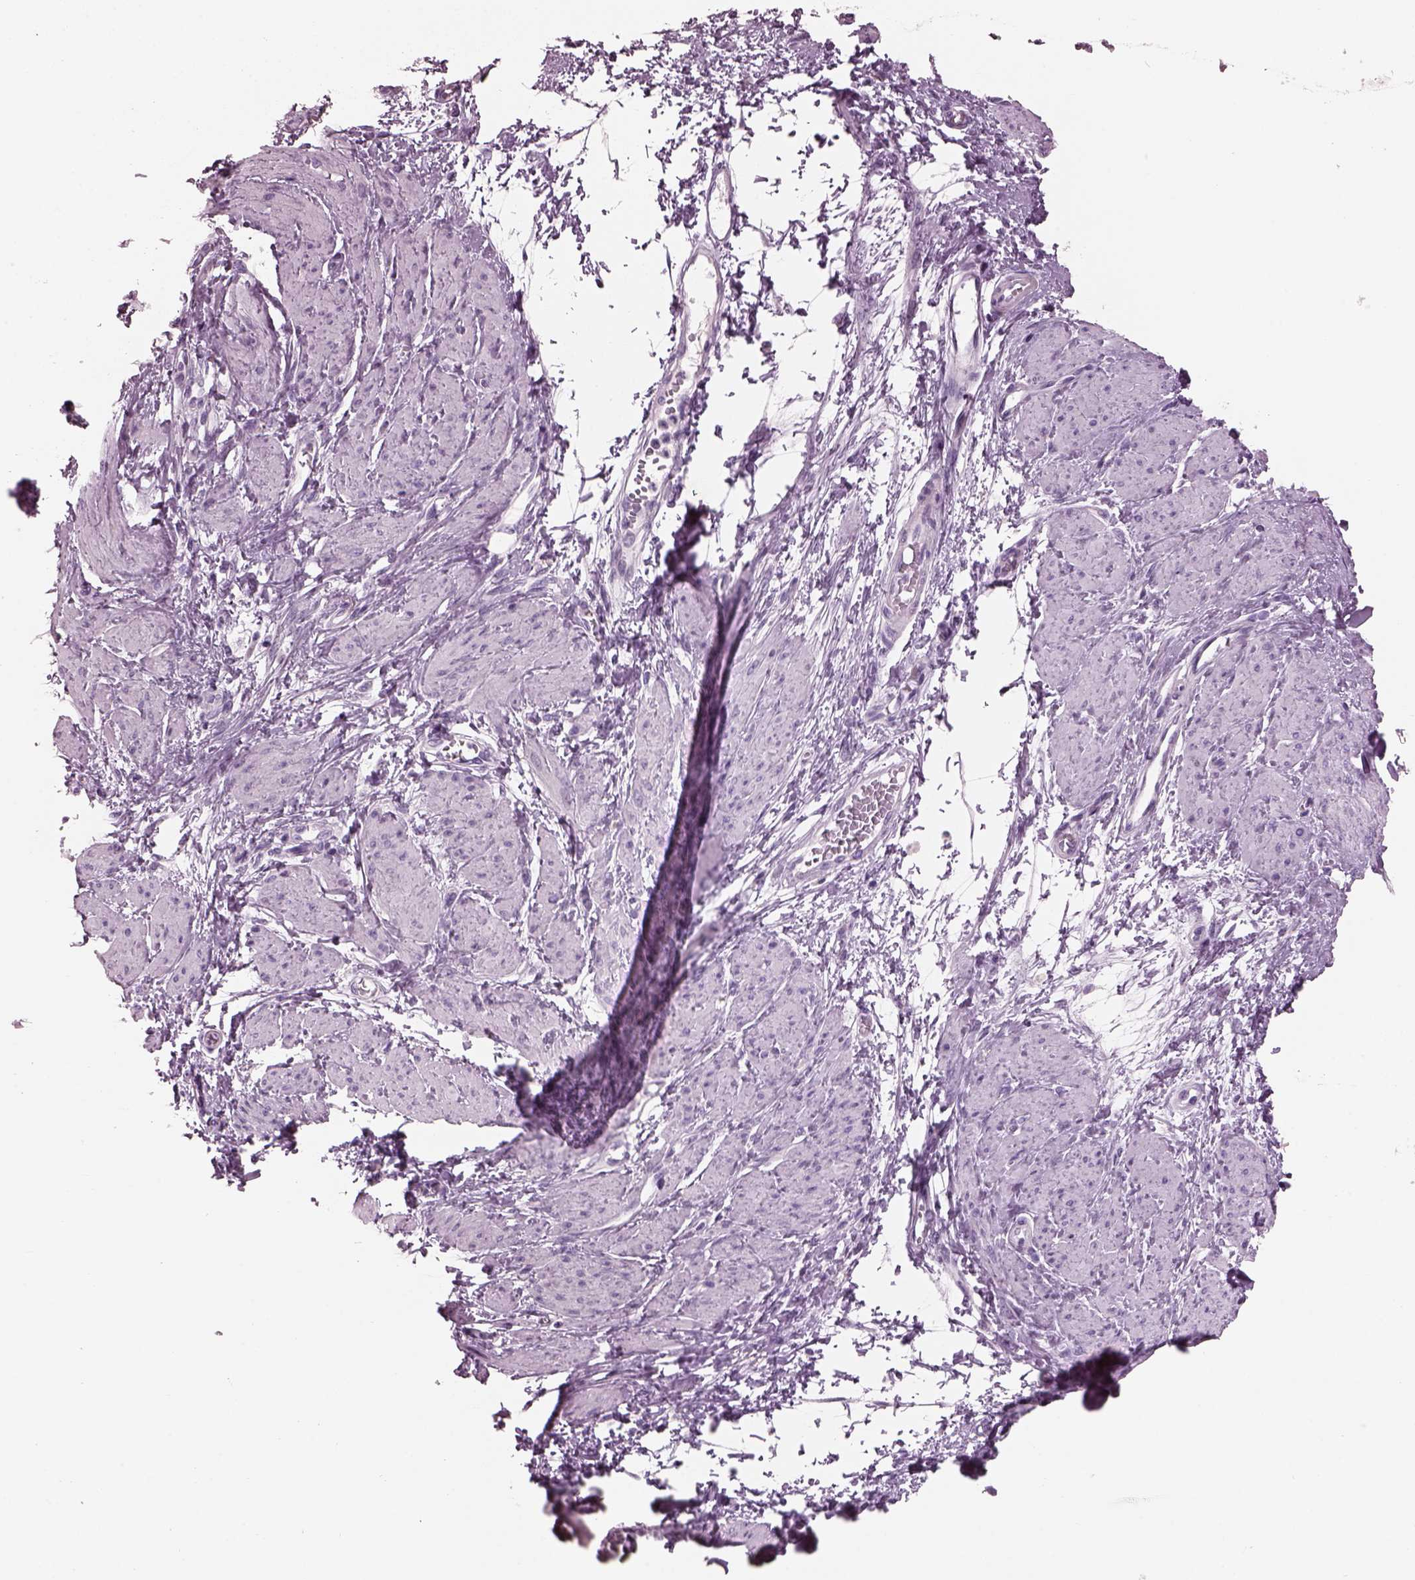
{"staining": {"intensity": "negative", "quantity": "none", "location": "none"}, "tissue": "smooth muscle", "cell_type": "Smooth muscle cells", "image_type": "normal", "snomed": [{"axis": "morphology", "description": "Normal tissue, NOS"}, {"axis": "topography", "description": "Smooth muscle"}, {"axis": "topography", "description": "Uterus"}], "caption": "Protein analysis of benign smooth muscle displays no significant expression in smooth muscle cells.", "gene": "HYDIN", "patient": {"sex": "female", "age": 39}}